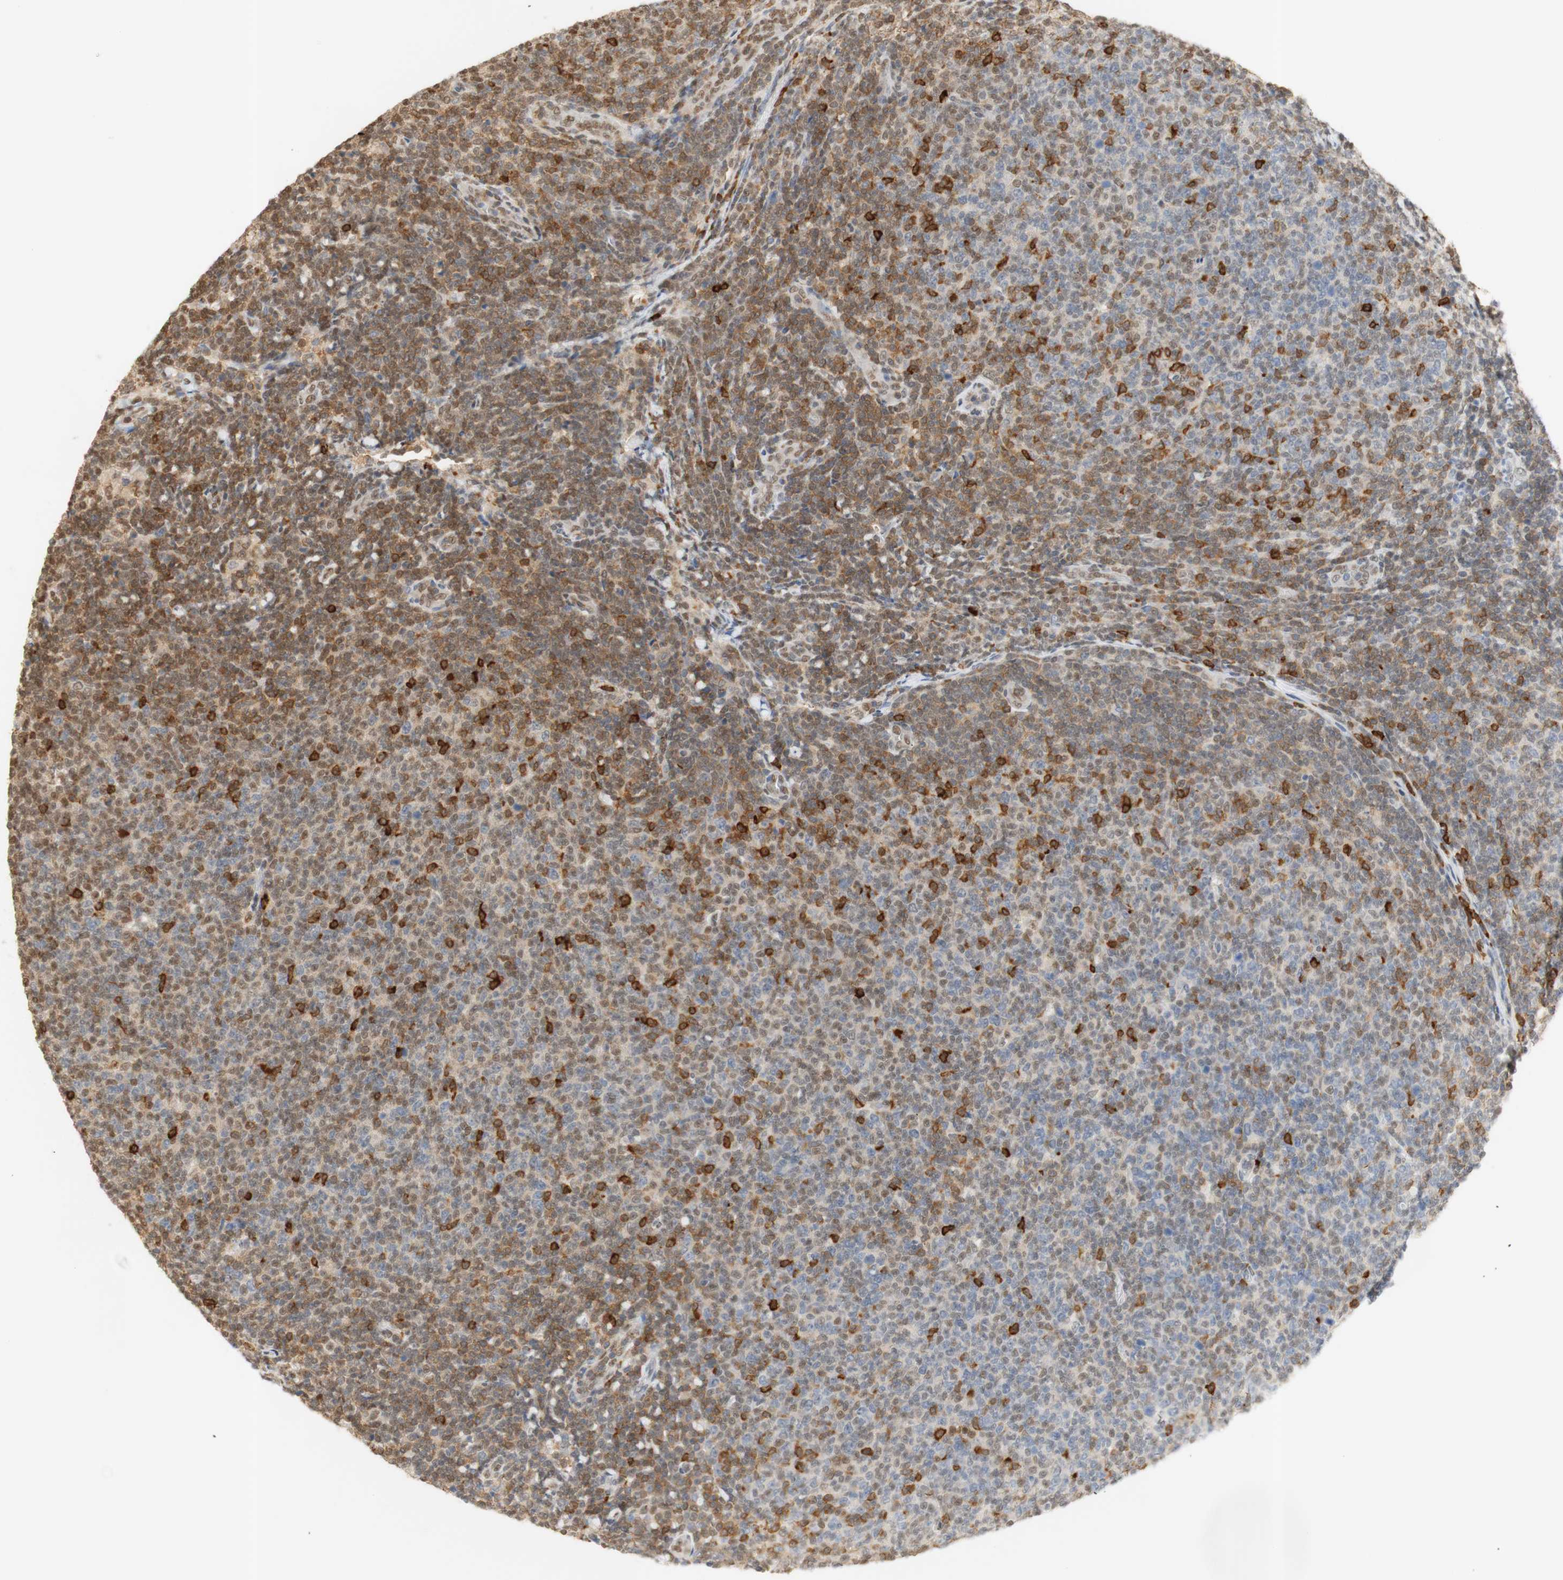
{"staining": {"intensity": "moderate", "quantity": ">75%", "location": "cytoplasmic/membranous"}, "tissue": "lymphoma", "cell_type": "Tumor cells", "image_type": "cancer", "snomed": [{"axis": "morphology", "description": "Malignant lymphoma, non-Hodgkin's type, Low grade"}, {"axis": "topography", "description": "Lymph node"}], "caption": "Malignant lymphoma, non-Hodgkin's type (low-grade) stained with DAB immunohistochemistry demonstrates medium levels of moderate cytoplasmic/membranous staining in about >75% of tumor cells.", "gene": "NAP1L4", "patient": {"sex": "male", "age": 66}}